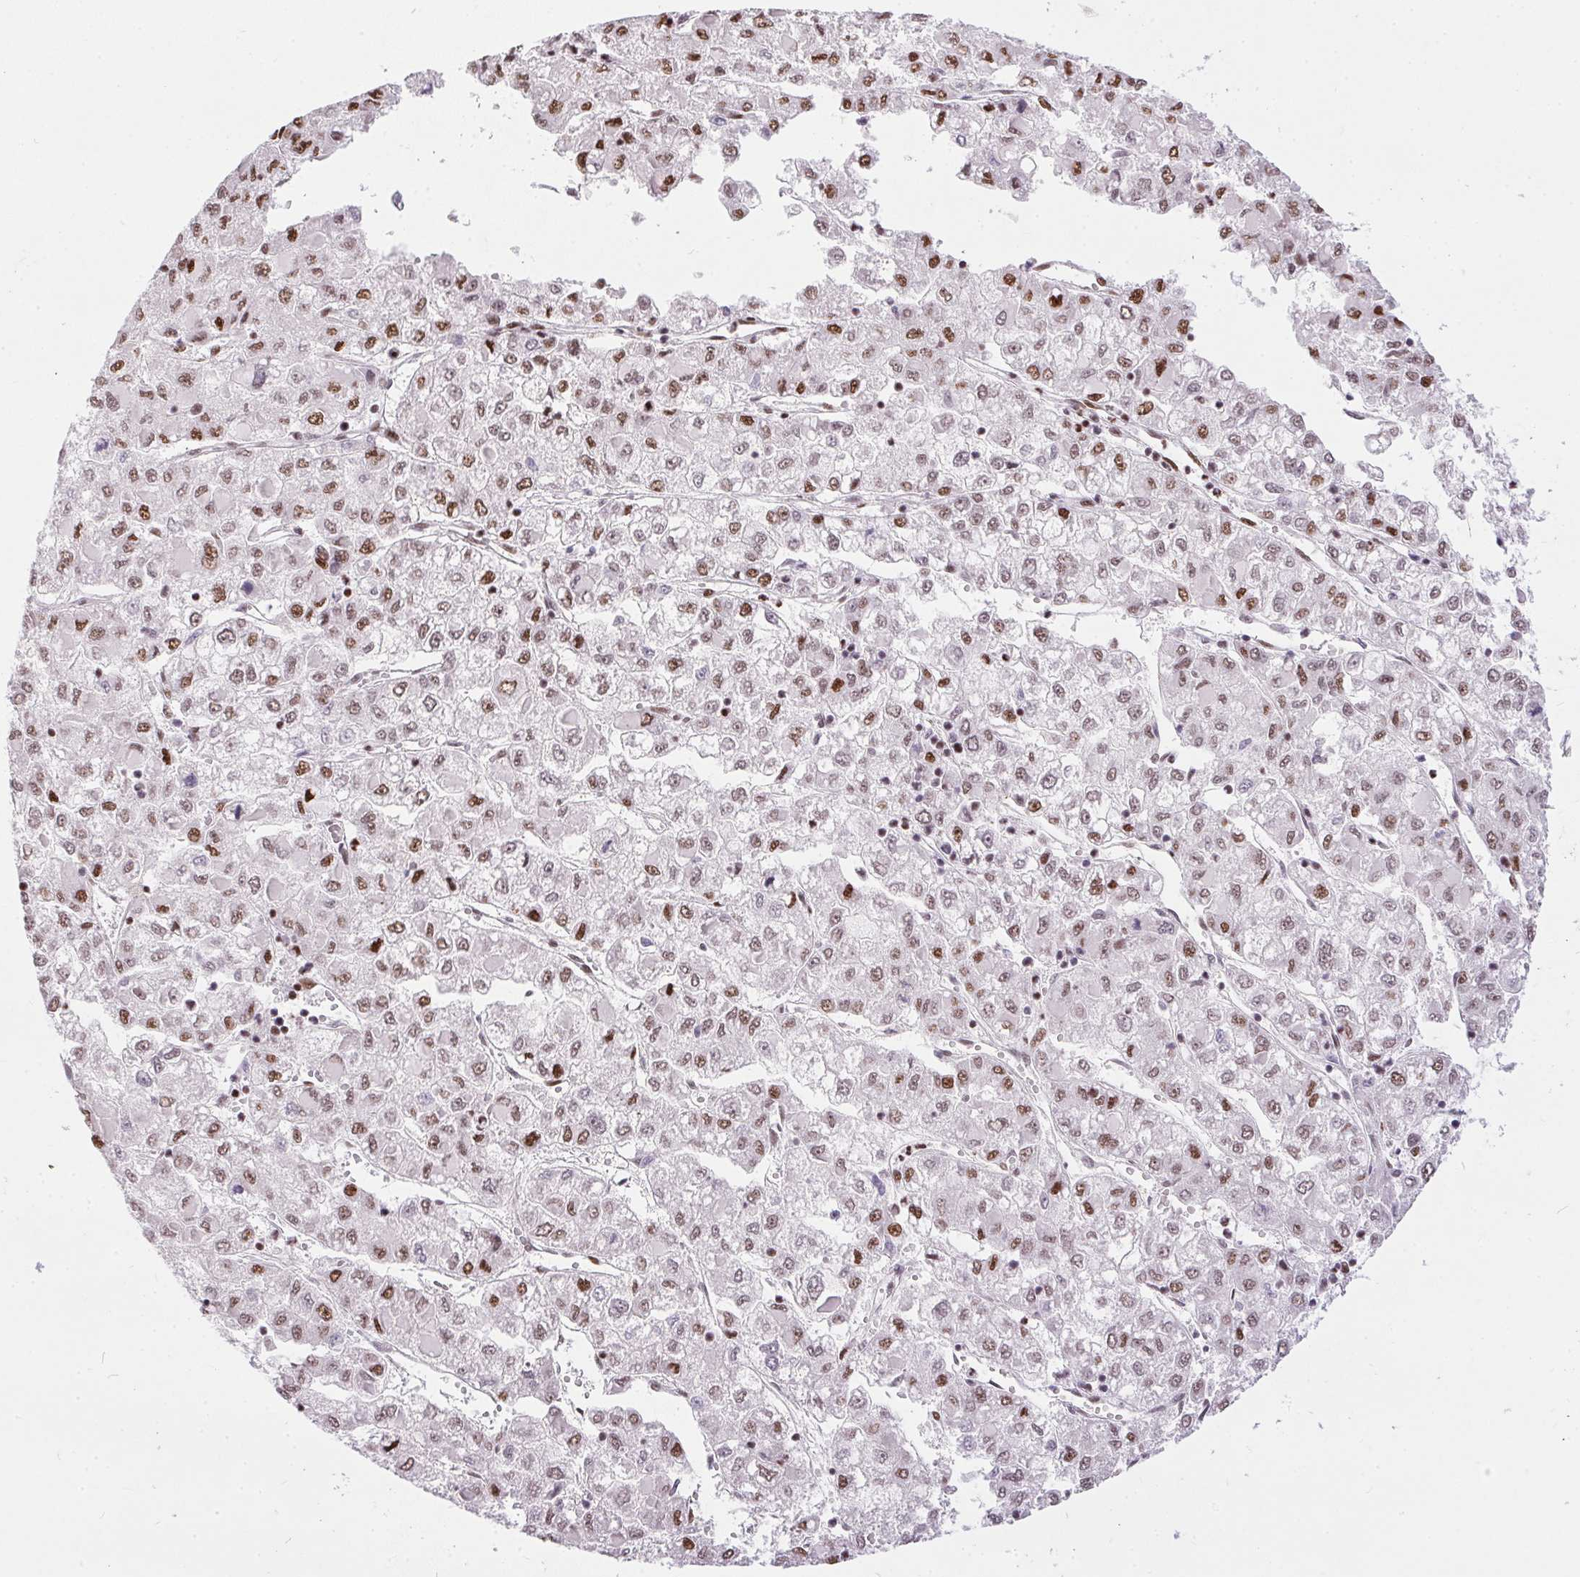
{"staining": {"intensity": "moderate", "quantity": "25%-75%", "location": "nuclear"}, "tissue": "liver cancer", "cell_type": "Tumor cells", "image_type": "cancer", "snomed": [{"axis": "morphology", "description": "Carcinoma, Hepatocellular, NOS"}, {"axis": "topography", "description": "Liver"}], "caption": "Brown immunohistochemical staining in hepatocellular carcinoma (liver) reveals moderate nuclear staining in about 25%-75% of tumor cells.", "gene": "PAGE3", "patient": {"sex": "male", "age": 40}}